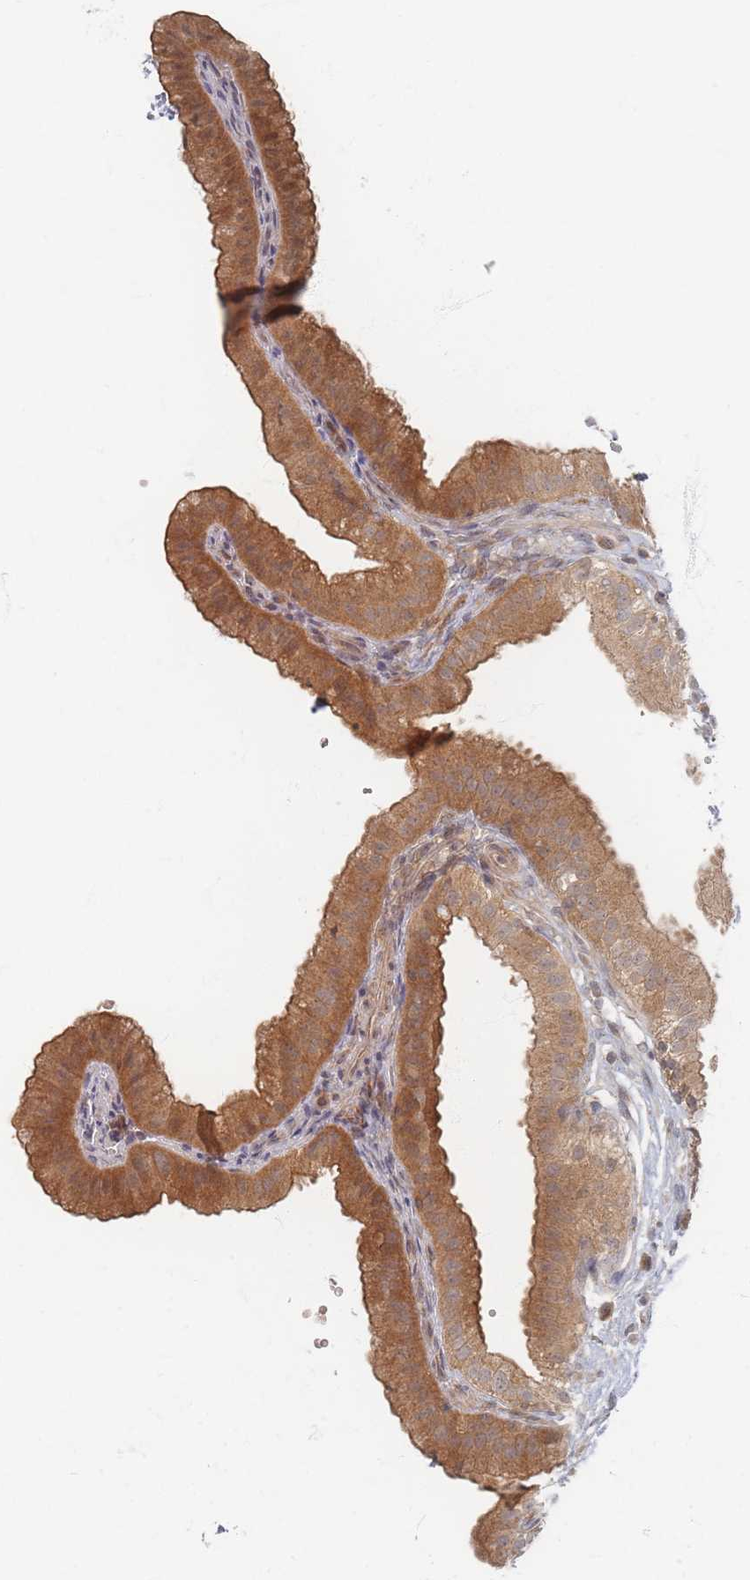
{"staining": {"intensity": "moderate", "quantity": ">75%", "location": "cytoplasmic/membranous,nuclear"}, "tissue": "gallbladder", "cell_type": "Glandular cells", "image_type": "normal", "snomed": [{"axis": "morphology", "description": "Normal tissue, NOS"}, {"axis": "topography", "description": "Gallbladder"}], "caption": "Immunohistochemistry (IHC) micrograph of unremarkable gallbladder: gallbladder stained using immunohistochemistry (IHC) exhibits medium levels of moderate protein expression localized specifically in the cytoplasmic/membranous,nuclear of glandular cells, appearing as a cytoplasmic/membranous,nuclear brown color.", "gene": "PSMD9", "patient": {"sex": "female", "age": 61}}